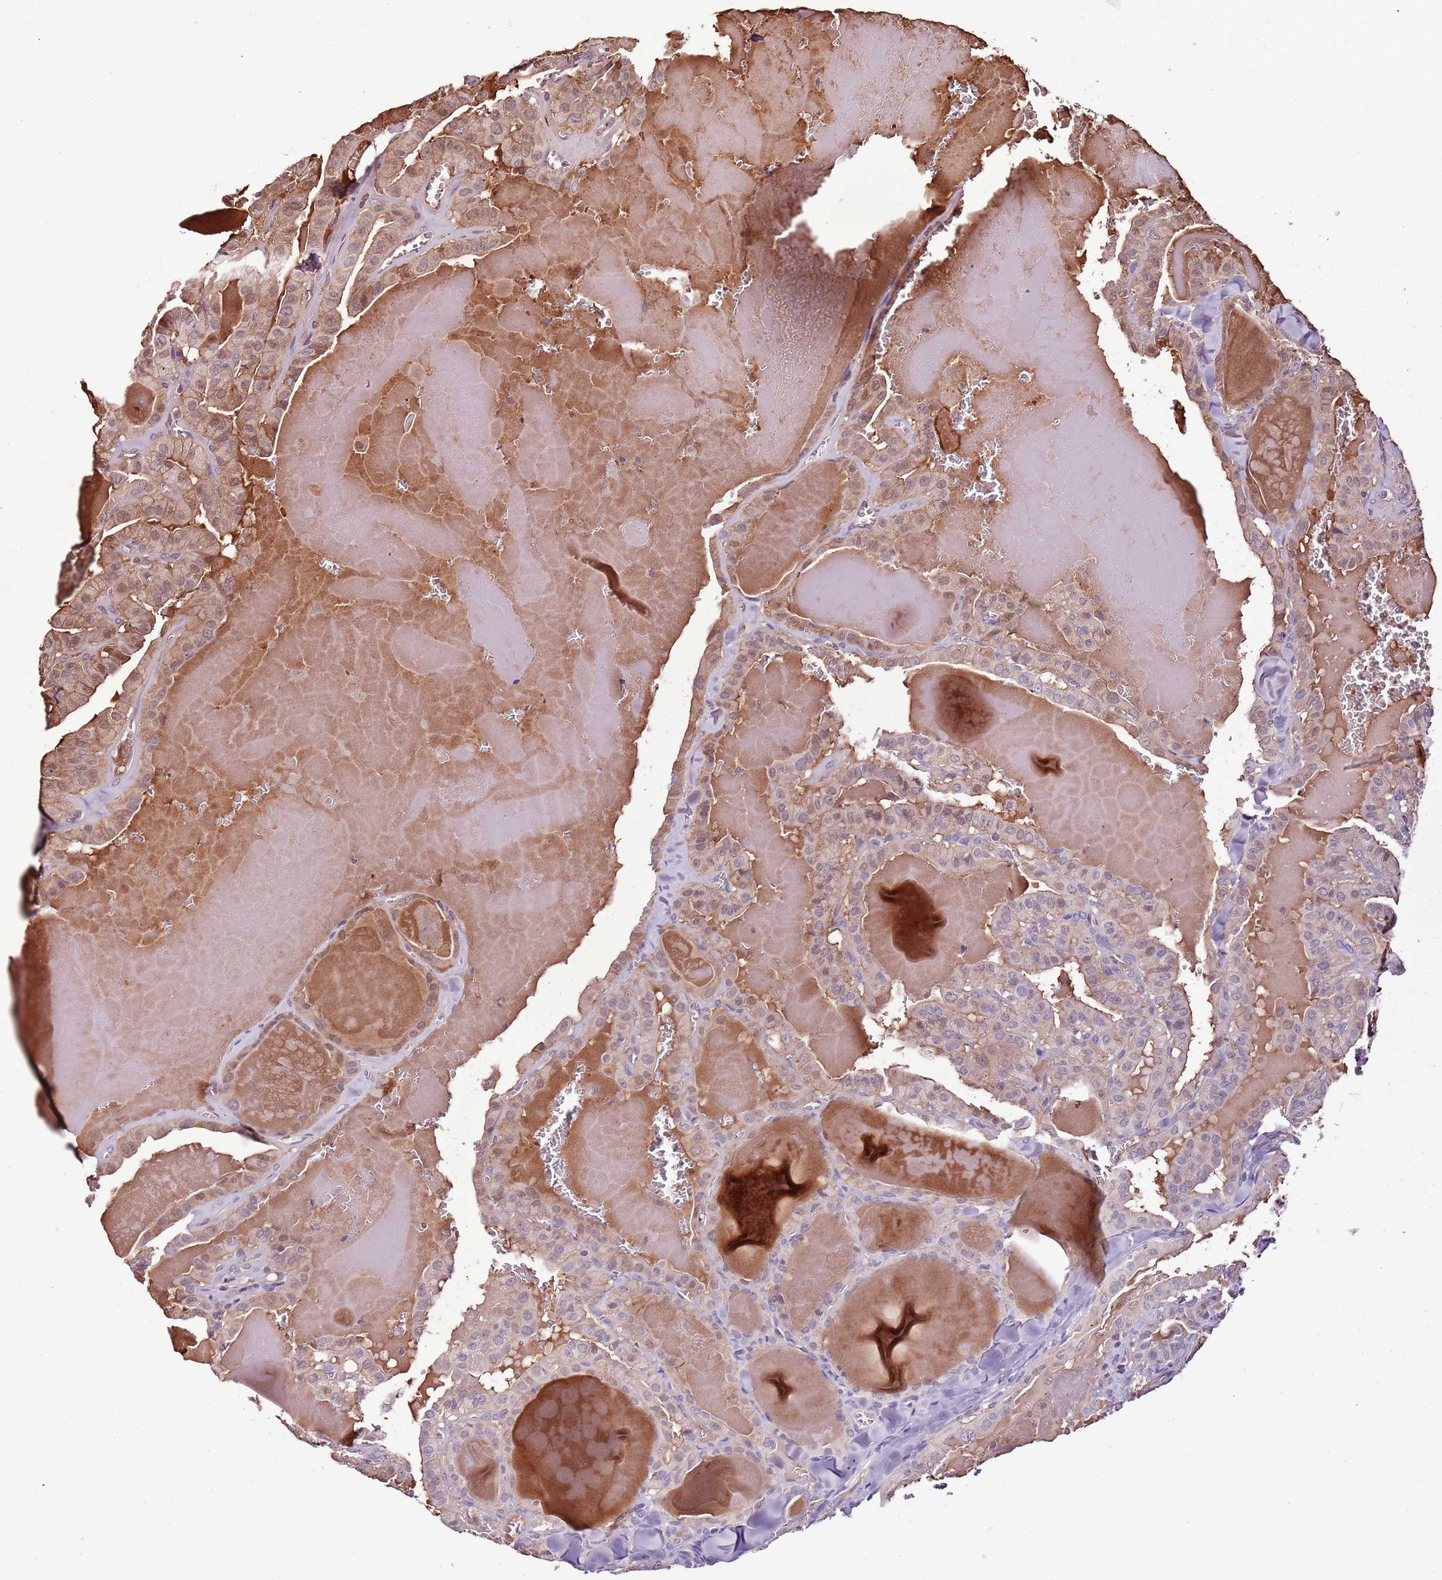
{"staining": {"intensity": "moderate", "quantity": "<25%", "location": "cytoplasmic/membranous,nuclear"}, "tissue": "thyroid cancer", "cell_type": "Tumor cells", "image_type": "cancer", "snomed": [{"axis": "morphology", "description": "Papillary adenocarcinoma, NOS"}, {"axis": "topography", "description": "Thyroid gland"}], "caption": "Protein staining of thyroid cancer (papillary adenocarcinoma) tissue demonstrates moderate cytoplasmic/membranous and nuclear expression in about <25% of tumor cells.", "gene": "DENR", "patient": {"sex": "male", "age": 52}}